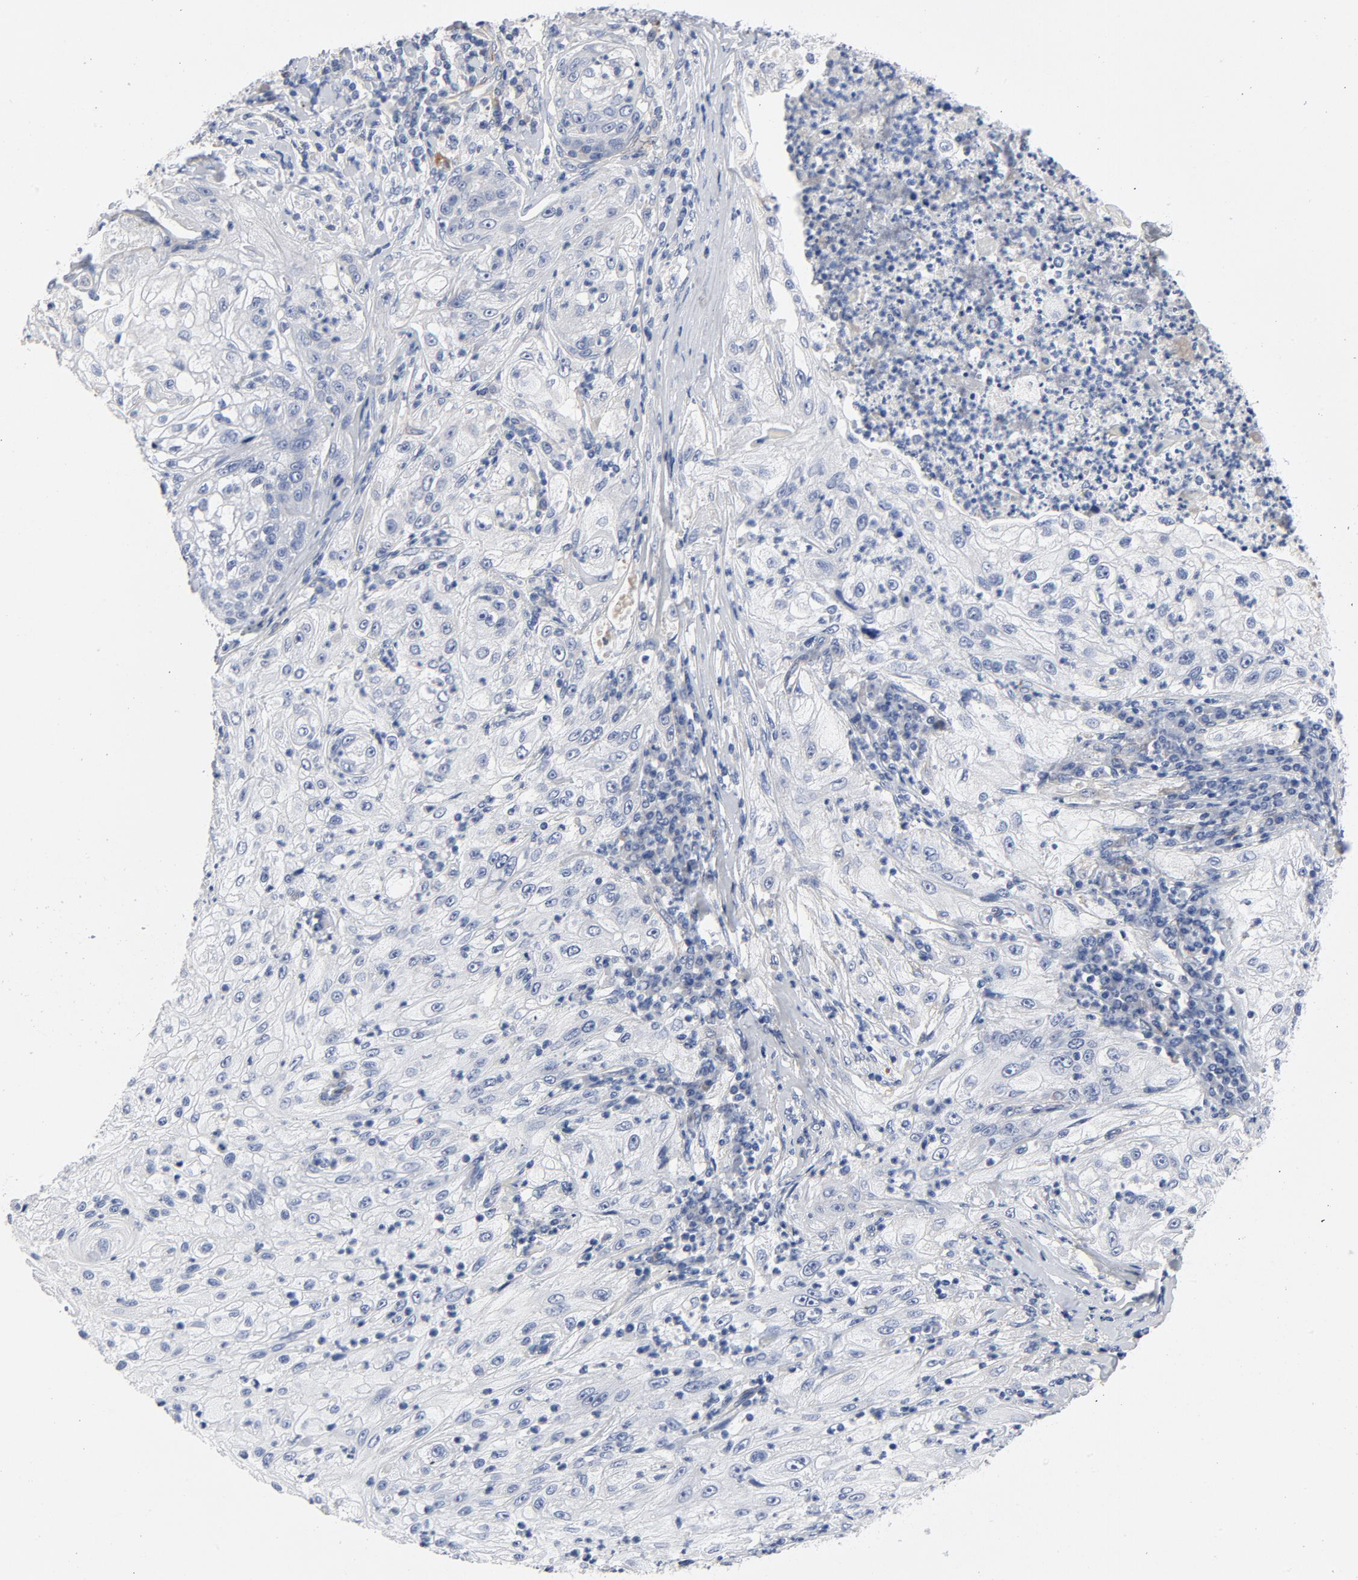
{"staining": {"intensity": "negative", "quantity": "none", "location": "none"}, "tissue": "lung cancer", "cell_type": "Tumor cells", "image_type": "cancer", "snomed": [{"axis": "morphology", "description": "Inflammation, NOS"}, {"axis": "morphology", "description": "Squamous cell carcinoma, NOS"}, {"axis": "topography", "description": "Lymph node"}, {"axis": "topography", "description": "Soft tissue"}, {"axis": "topography", "description": "Lung"}], "caption": "Immunohistochemistry (IHC) of lung cancer (squamous cell carcinoma) reveals no staining in tumor cells. (DAB immunohistochemistry visualized using brightfield microscopy, high magnification).", "gene": "LAMC1", "patient": {"sex": "male", "age": 66}}